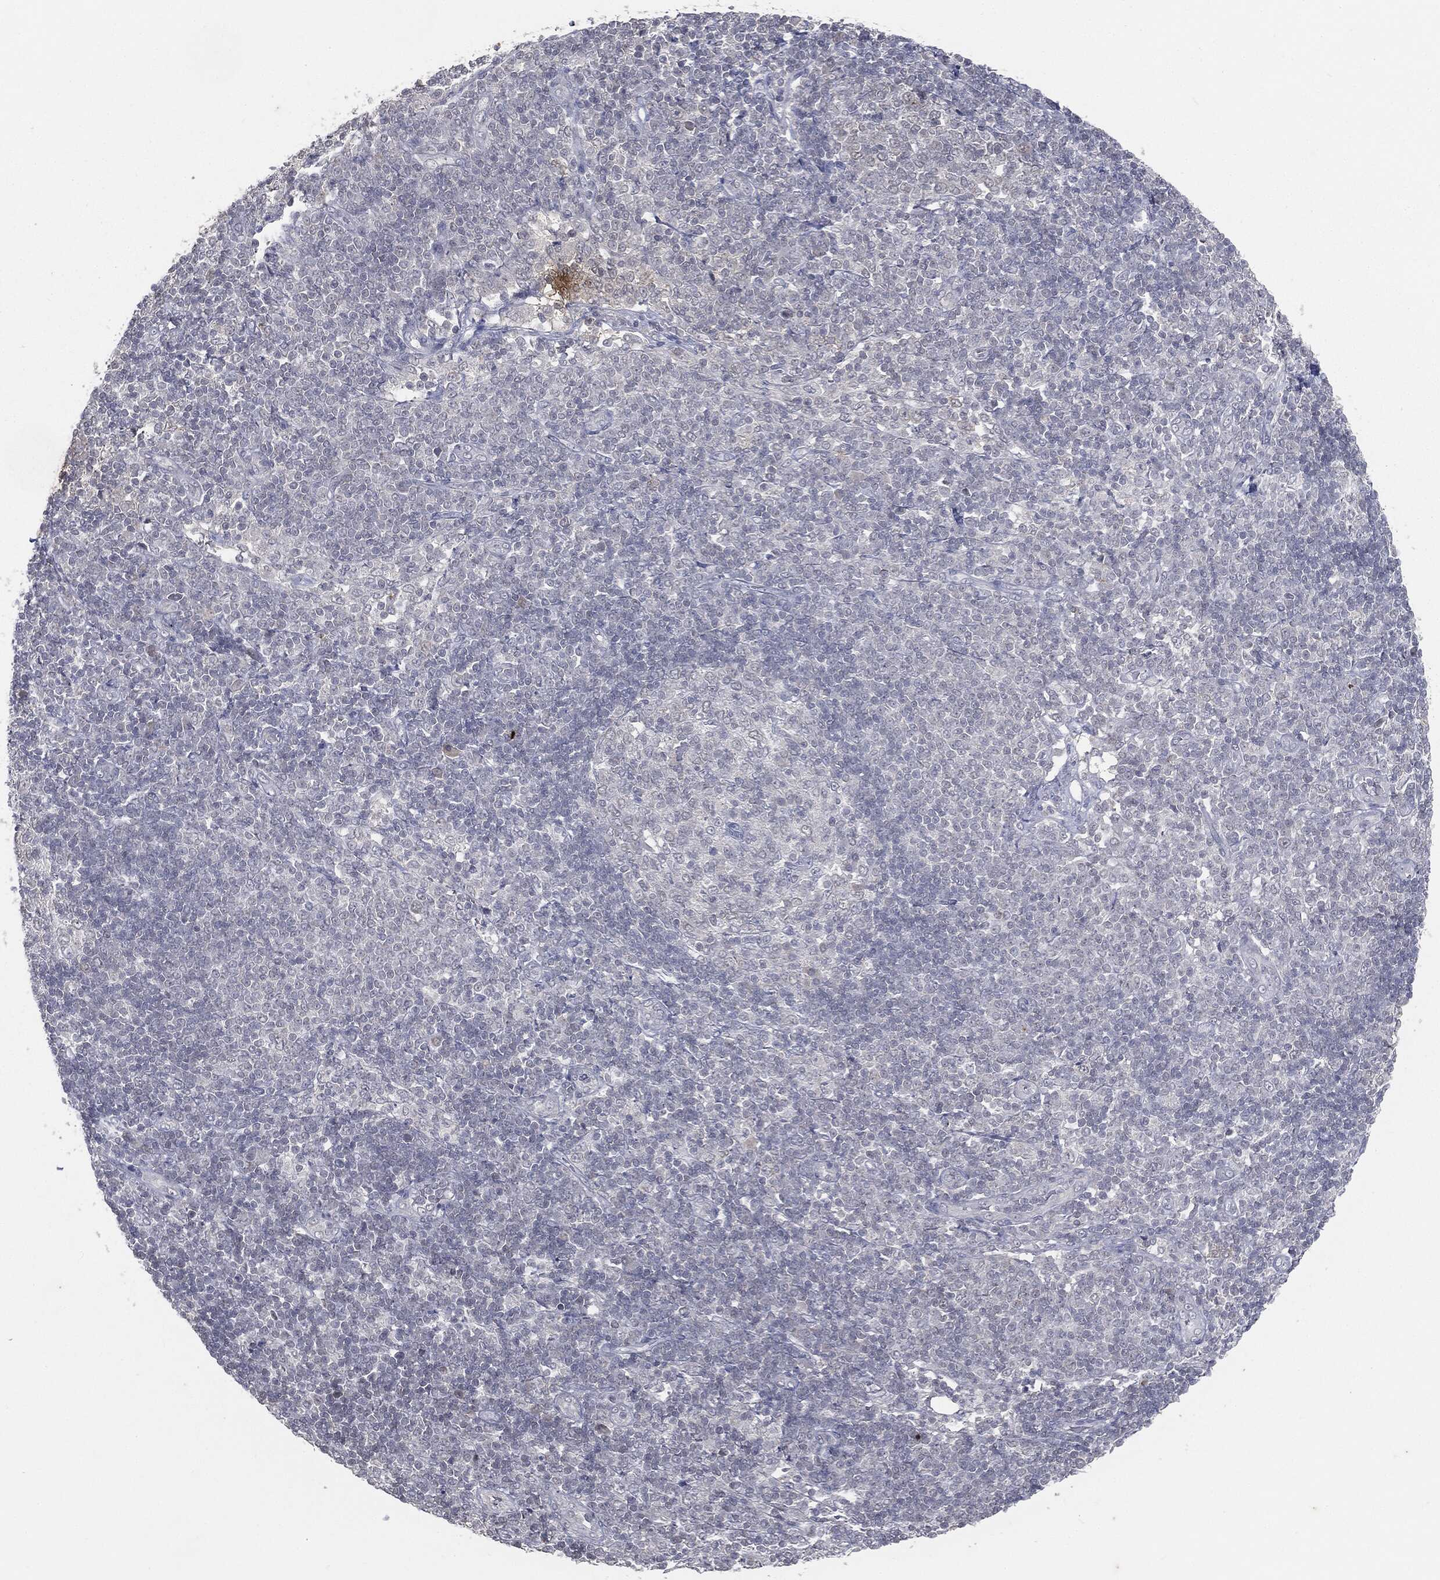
{"staining": {"intensity": "negative", "quantity": "none", "location": "none"}, "tissue": "pancreatic cancer", "cell_type": "Tumor cells", "image_type": "cancer", "snomed": [{"axis": "morphology", "description": "Adenocarcinoma, NOS"}, {"axis": "topography", "description": "Pancreas"}], "caption": "High power microscopy image of an immunohistochemistry image of pancreatic cancer, revealing no significant expression in tumor cells.", "gene": "SLC2A2", "patient": {"sex": "male", "age": 68}}